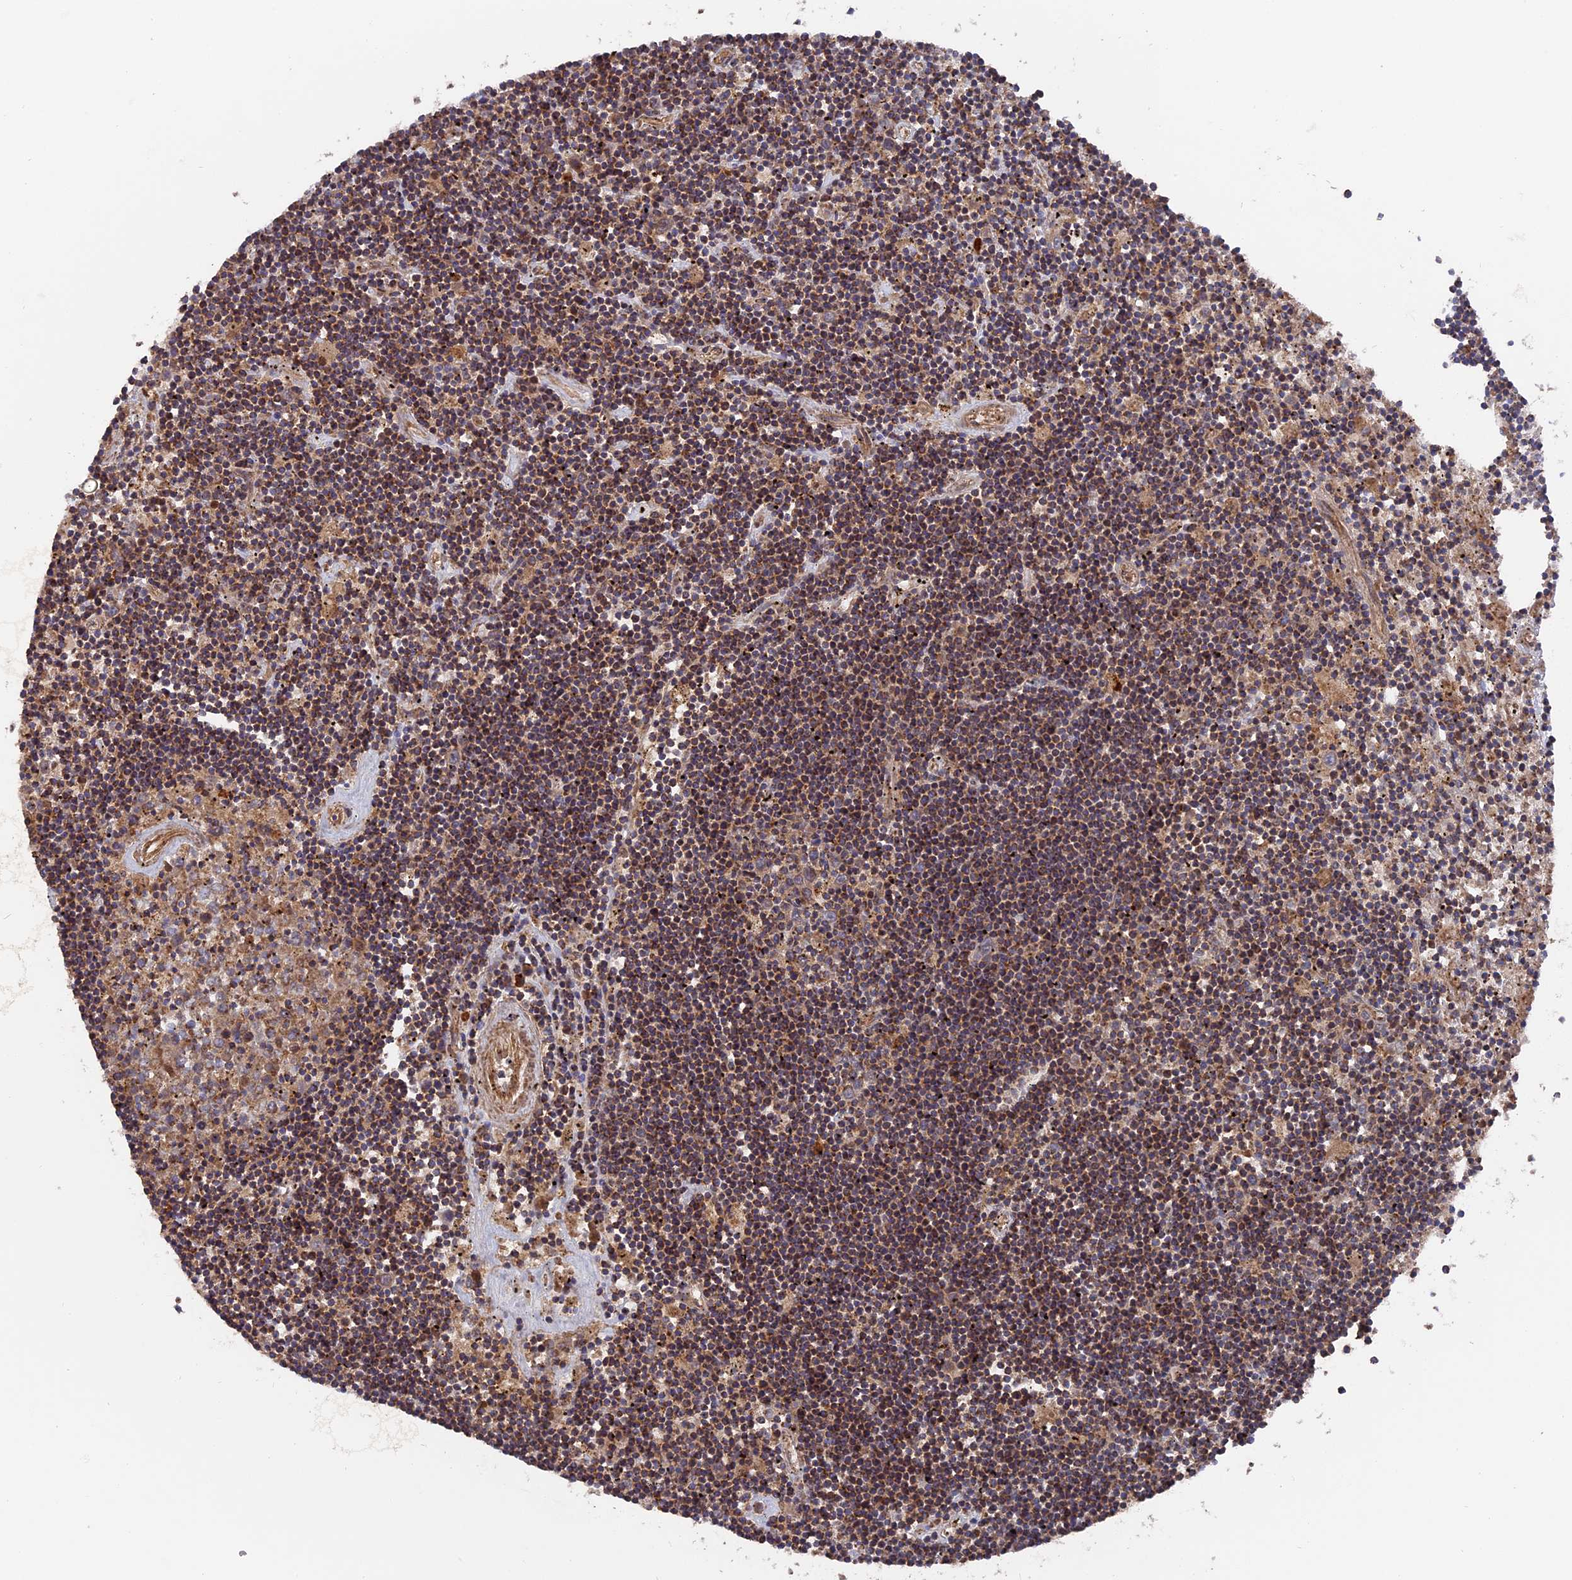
{"staining": {"intensity": "moderate", "quantity": ">75%", "location": "cytoplasmic/membranous"}, "tissue": "lymphoma", "cell_type": "Tumor cells", "image_type": "cancer", "snomed": [{"axis": "morphology", "description": "Malignant lymphoma, non-Hodgkin's type, Low grade"}, {"axis": "topography", "description": "Spleen"}], "caption": "Protein analysis of low-grade malignant lymphoma, non-Hodgkin's type tissue reveals moderate cytoplasmic/membranous staining in about >75% of tumor cells.", "gene": "TELO2", "patient": {"sex": "male", "age": 76}}